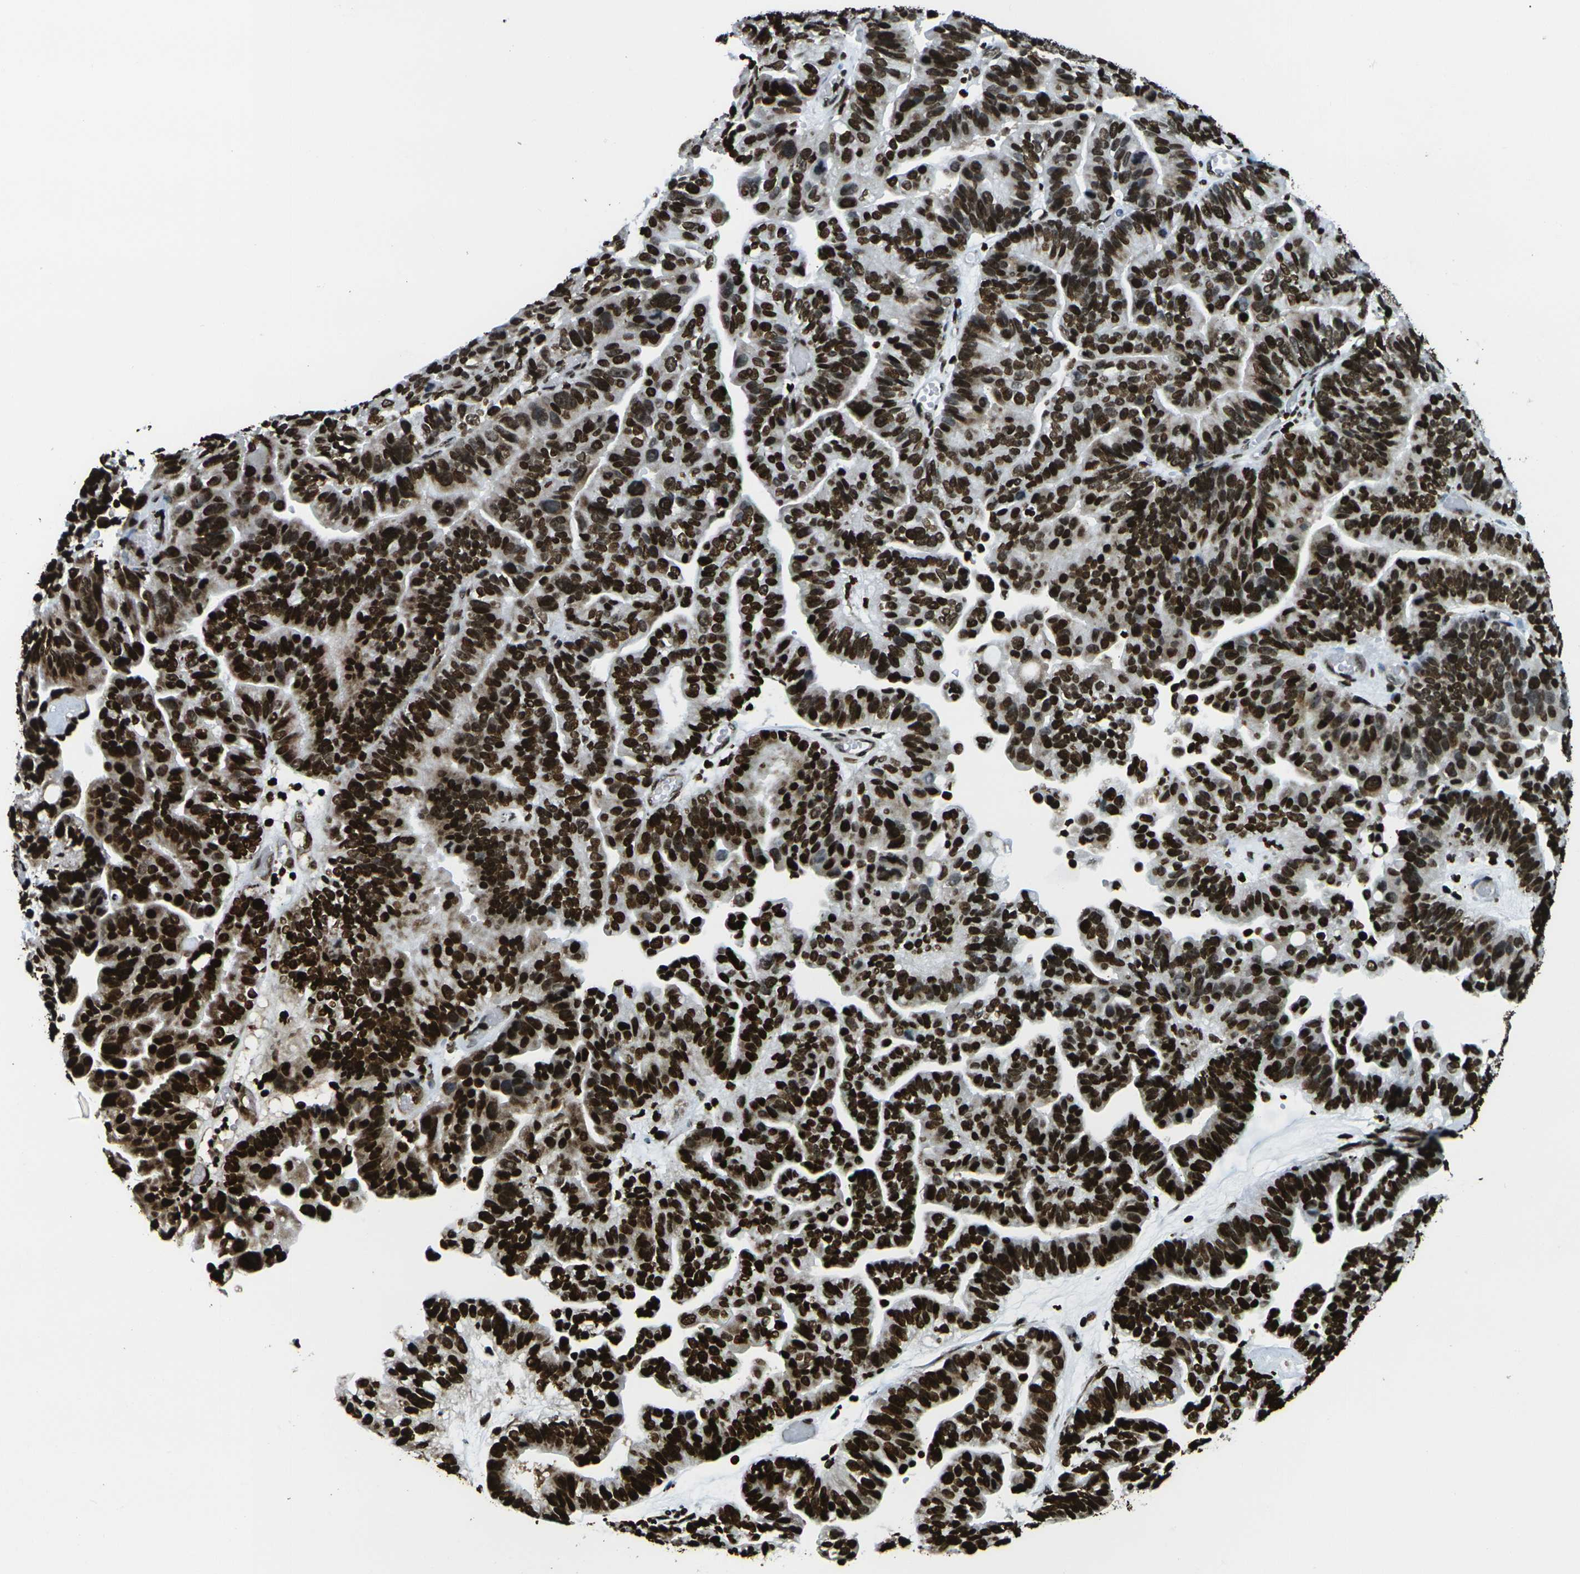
{"staining": {"intensity": "strong", "quantity": ">75%", "location": "nuclear"}, "tissue": "ovarian cancer", "cell_type": "Tumor cells", "image_type": "cancer", "snomed": [{"axis": "morphology", "description": "Cystadenocarcinoma, serous, NOS"}, {"axis": "topography", "description": "Ovary"}], "caption": "DAB (3,3'-diaminobenzidine) immunohistochemical staining of human ovarian cancer (serous cystadenocarcinoma) shows strong nuclear protein positivity in about >75% of tumor cells.", "gene": "H1-2", "patient": {"sex": "female", "age": 56}}